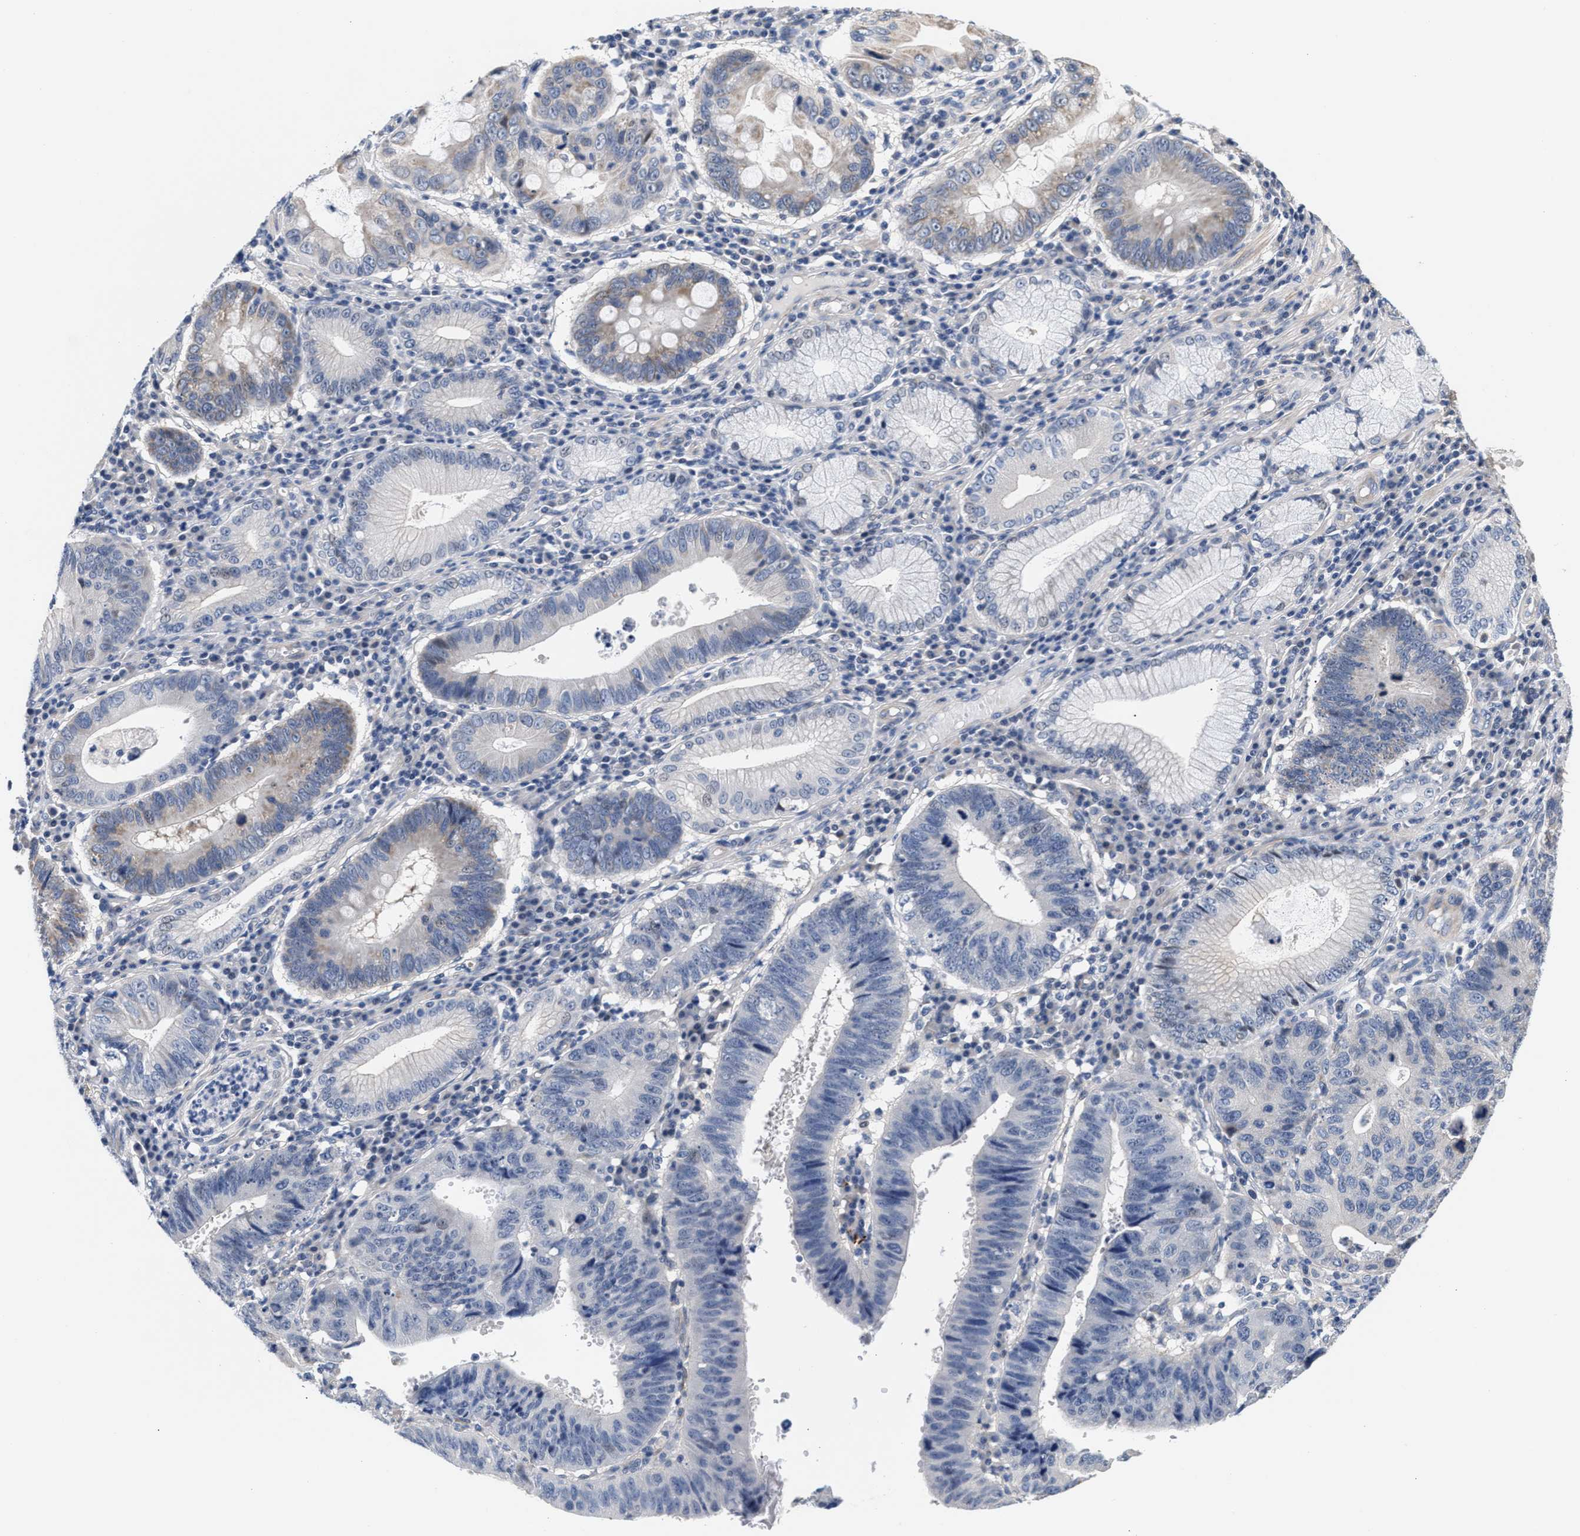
{"staining": {"intensity": "negative", "quantity": "none", "location": "none"}, "tissue": "stomach cancer", "cell_type": "Tumor cells", "image_type": "cancer", "snomed": [{"axis": "morphology", "description": "Adenocarcinoma, NOS"}, {"axis": "topography", "description": "Stomach"}], "caption": "DAB immunohistochemical staining of adenocarcinoma (stomach) reveals no significant staining in tumor cells.", "gene": "ACTL7B", "patient": {"sex": "male", "age": 59}}